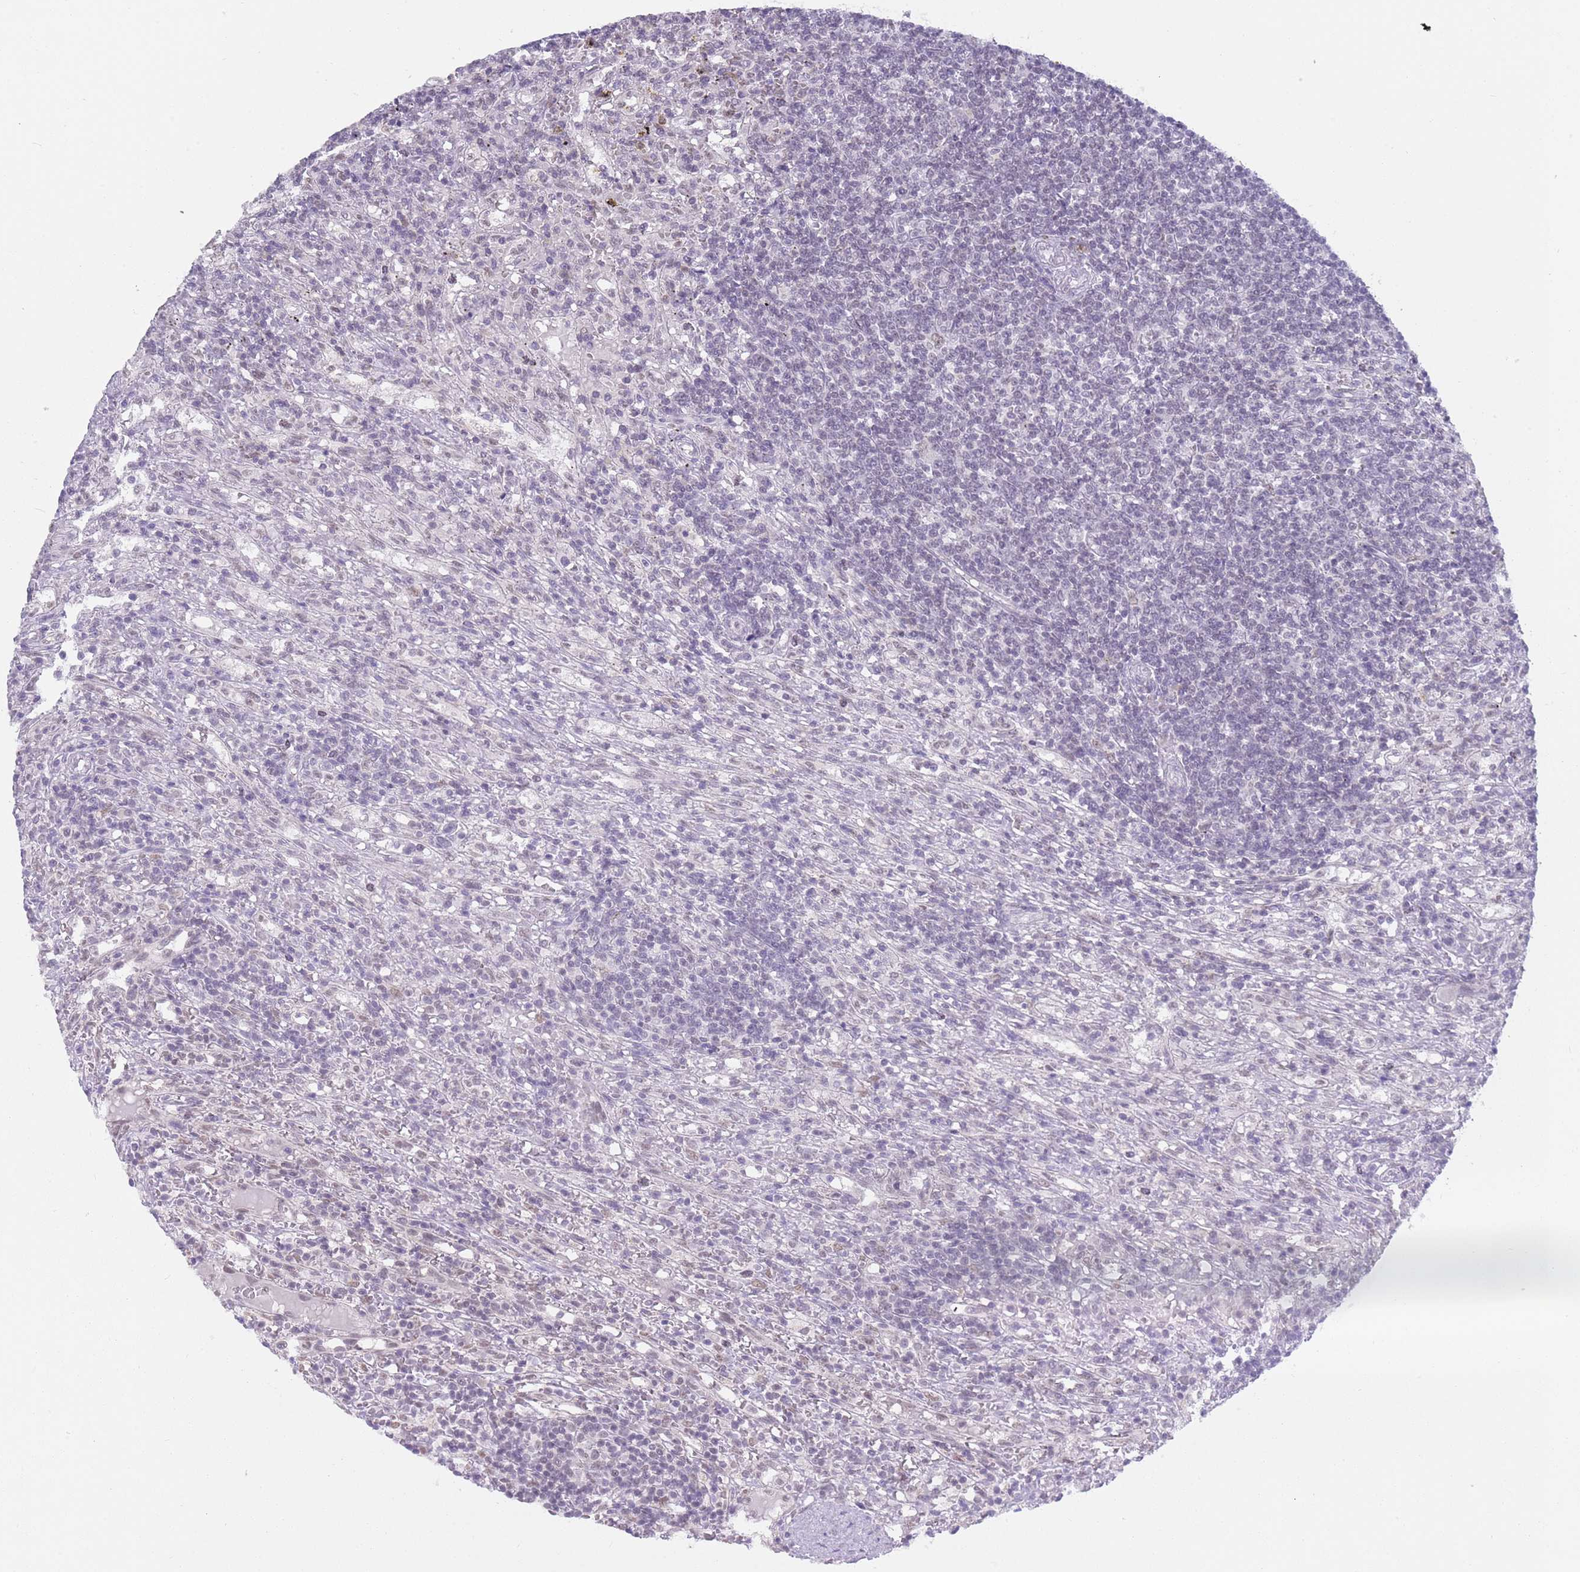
{"staining": {"intensity": "negative", "quantity": "none", "location": "none"}, "tissue": "lymphoma", "cell_type": "Tumor cells", "image_type": "cancer", "snomed": [{"axis": "morphology", "description": "Malignant lymphoma, non-Hodgkin's type, Low grade"}, {"axis": "topography", "description": "Spleen"}], "caption": "DAB immunohistochemical staining of malignant lymphoma, non-Hodgkin's type (low-grade) demonstrates no significant staining in tumor cells.", "gene": "SEPHS2", "patient": {"sex": "male", "age": 76}}